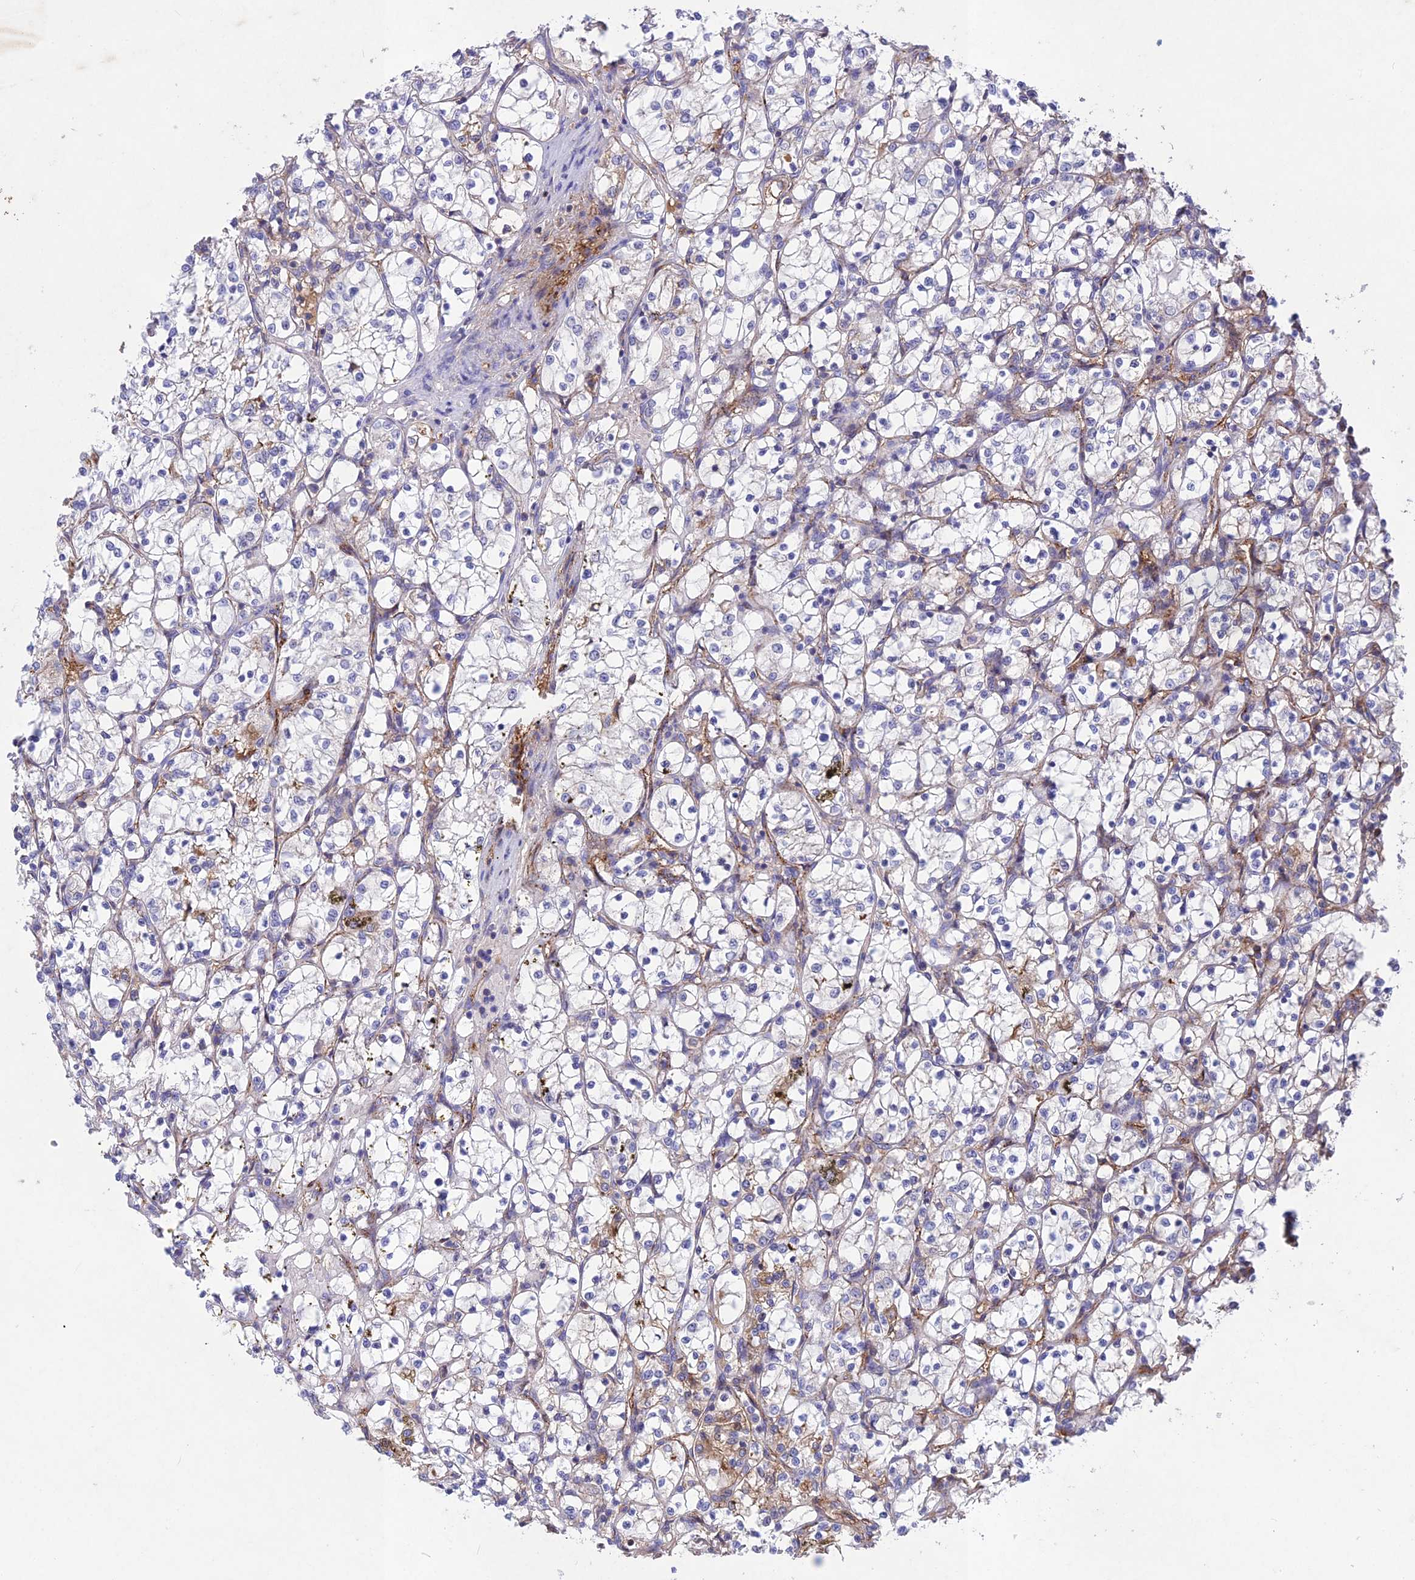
{"staining": {"intensity": "negative", "quantity": "none", "location": "none"}, "tissue": "renal cancer", "cell_type": "Tumor cells", "image_type": "cancer", "snomed": [{"axis": "morphology", "description": "Adenocarcinoma, NOS"}, {"axis": "topography", "description": "Kidney"}], "caption": "Immunohistochemistry (IHC) photomicrograph of neoplastic tissue: human renal cancer stained with DAB demonstrates no significant protein positivity in tumor cells.", "gene": "ADO", "patient": {"sex": "female", "age": 69}}